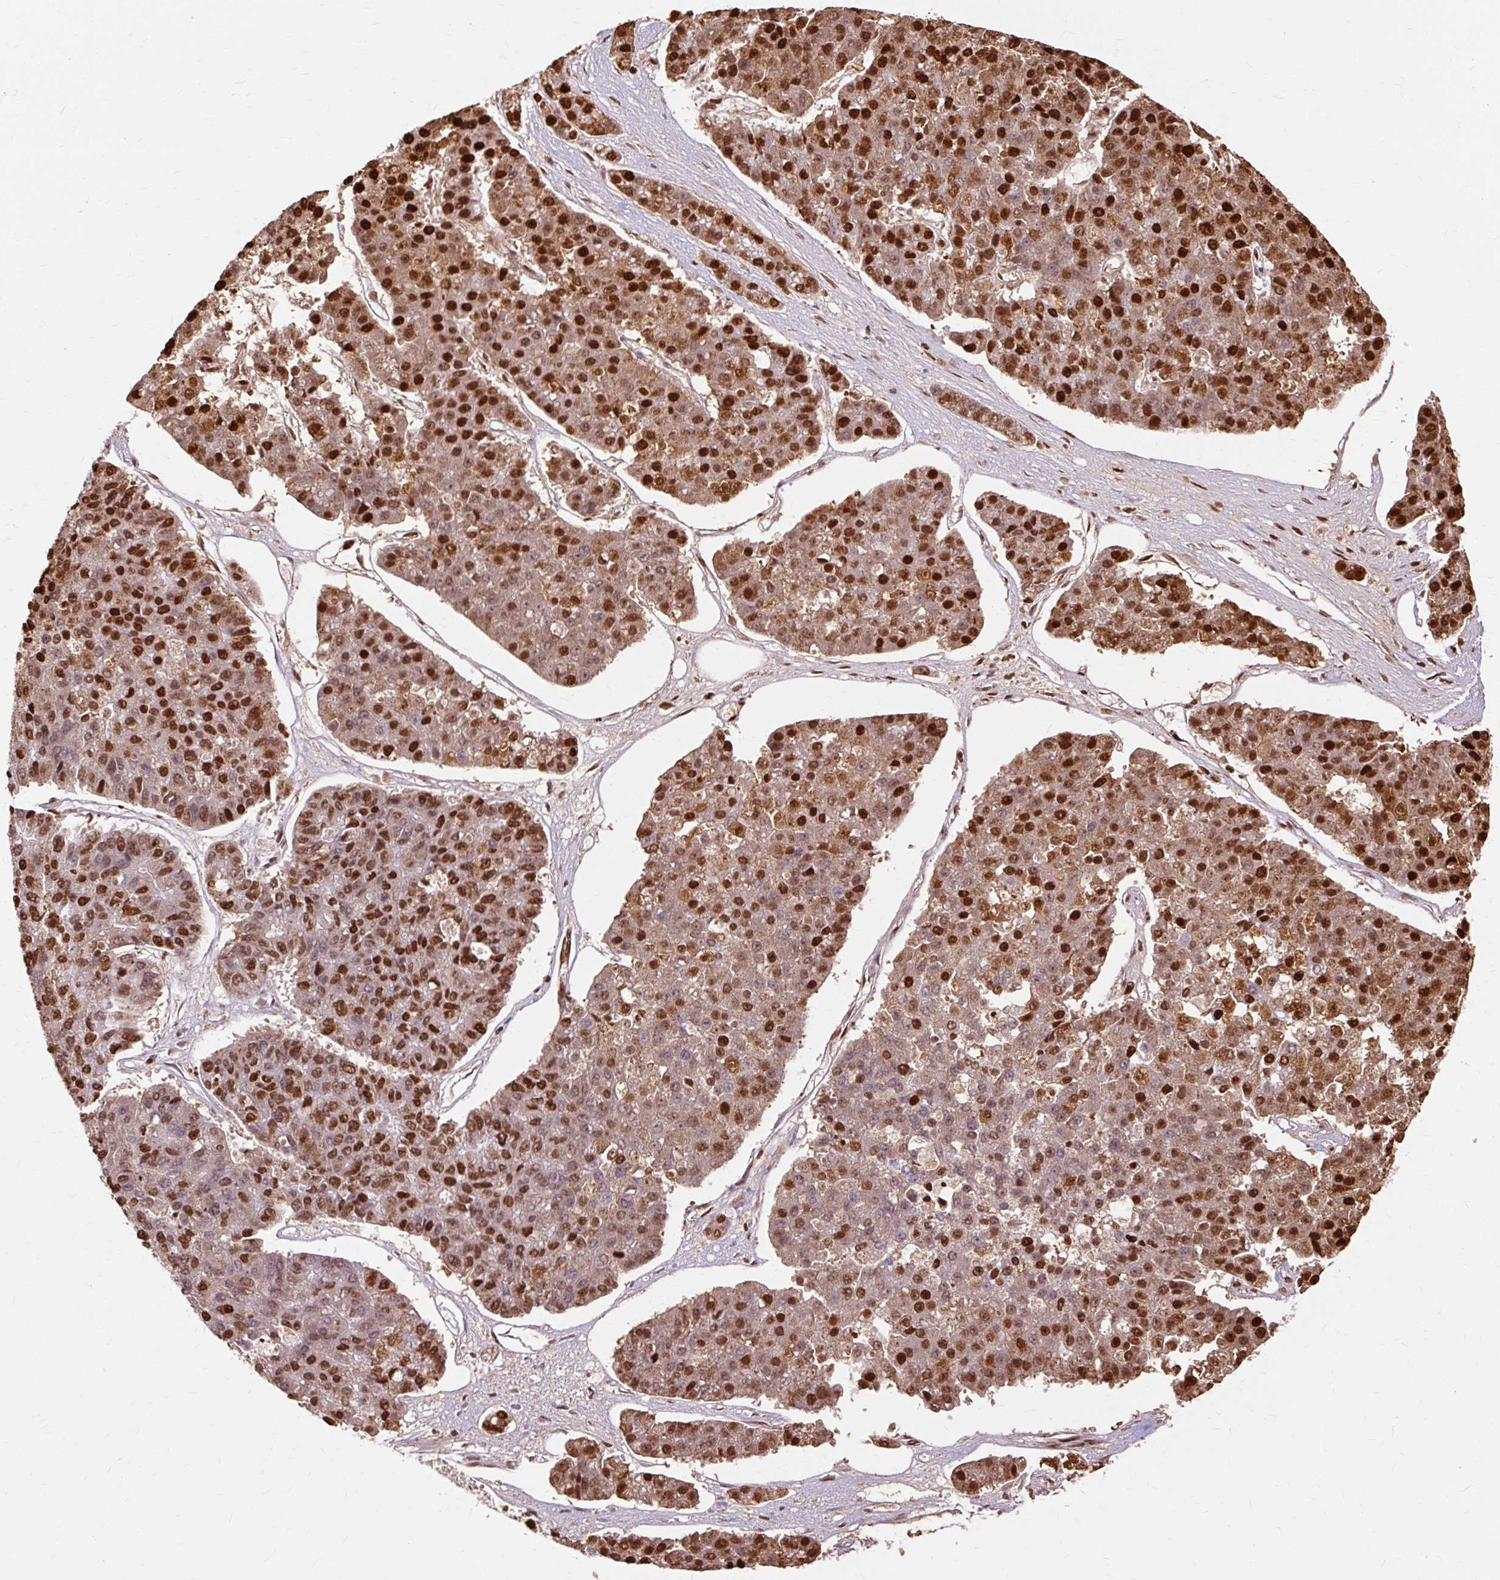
{"staining": {"intensity": "strong", "quantity": ">75%", "location": "cytoplasmic/membranous,nuclear"}, "tissue": "pancreatic cancer", "cell_type": "Tumor cells", "image_type": "cancer", "snomed": [{"axis": "morphology", "description": "Adenocarcinoma, NOS"}, {"axis": "topography", "description": "Pancreas"}], "caption": "IHC photomicrograph of human adenocarcinoma (pancreatic) stained for a protein (brown), which demonstrates high levels of strong cytoplasmic/membranous and nuclear positivity in approximately >75% of tumor cells.", "gene": "XRCC6", "patient": {"sex": "male", "age": 50}}